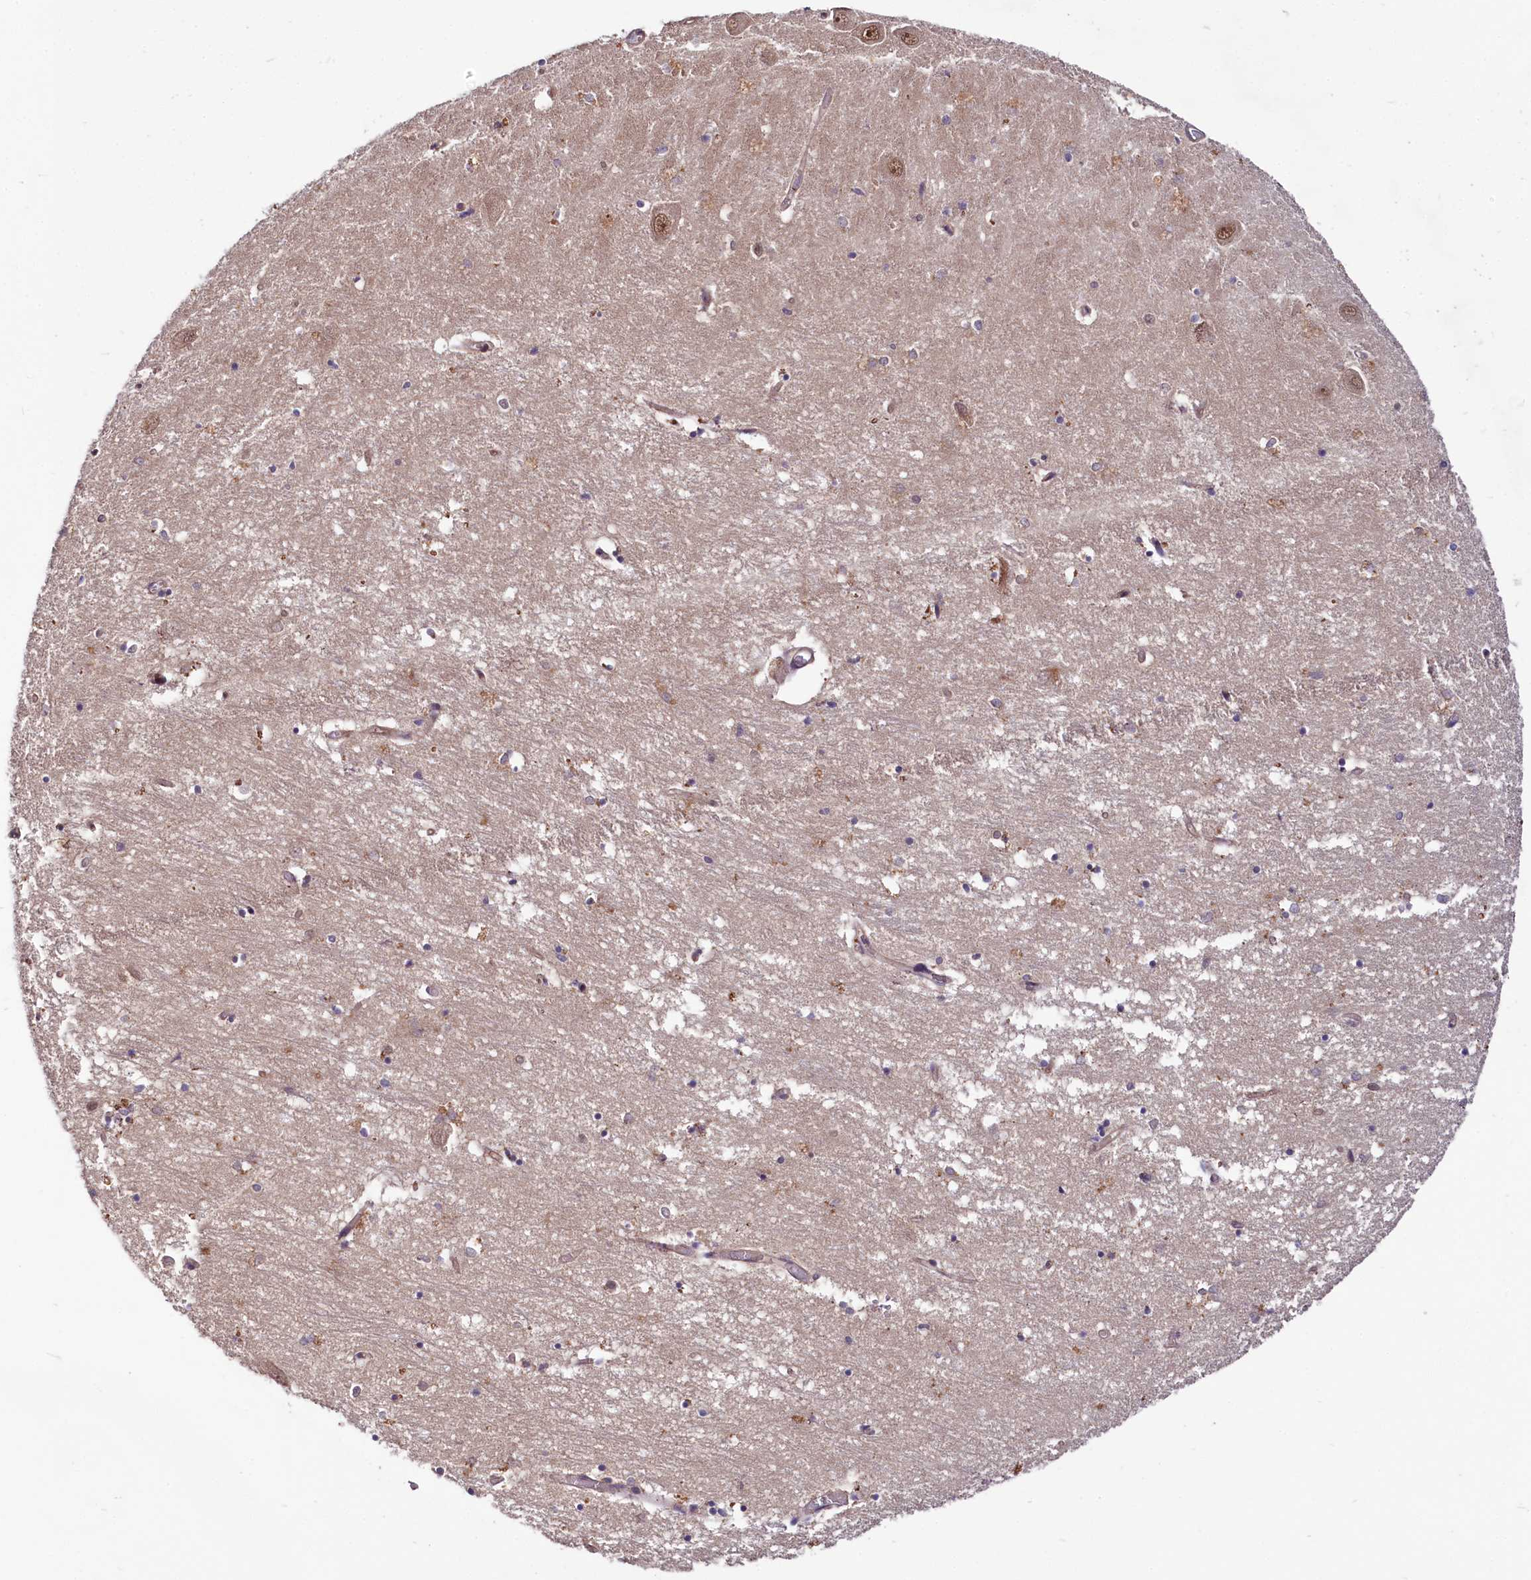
{"staining": {"intensity": "moderate", "quantity": "<25%", "location": "nuclear"}, "tissue": "hippocampus", "cell_type": "Glial cells", "image_type": "normal", "snomed": [{"axis": "morphology", "description": "Normal tissue, NOS"}, {"axis": "topography", "description": "Hippocampus"}], "caption": "Benign hippocampus was stained to show a protein in brown. There is low levels of moderate nuclear positivity in about <25% of glial cells.", "gene": "UBE3A", "patient": {"sex": "male", "age": 70}}